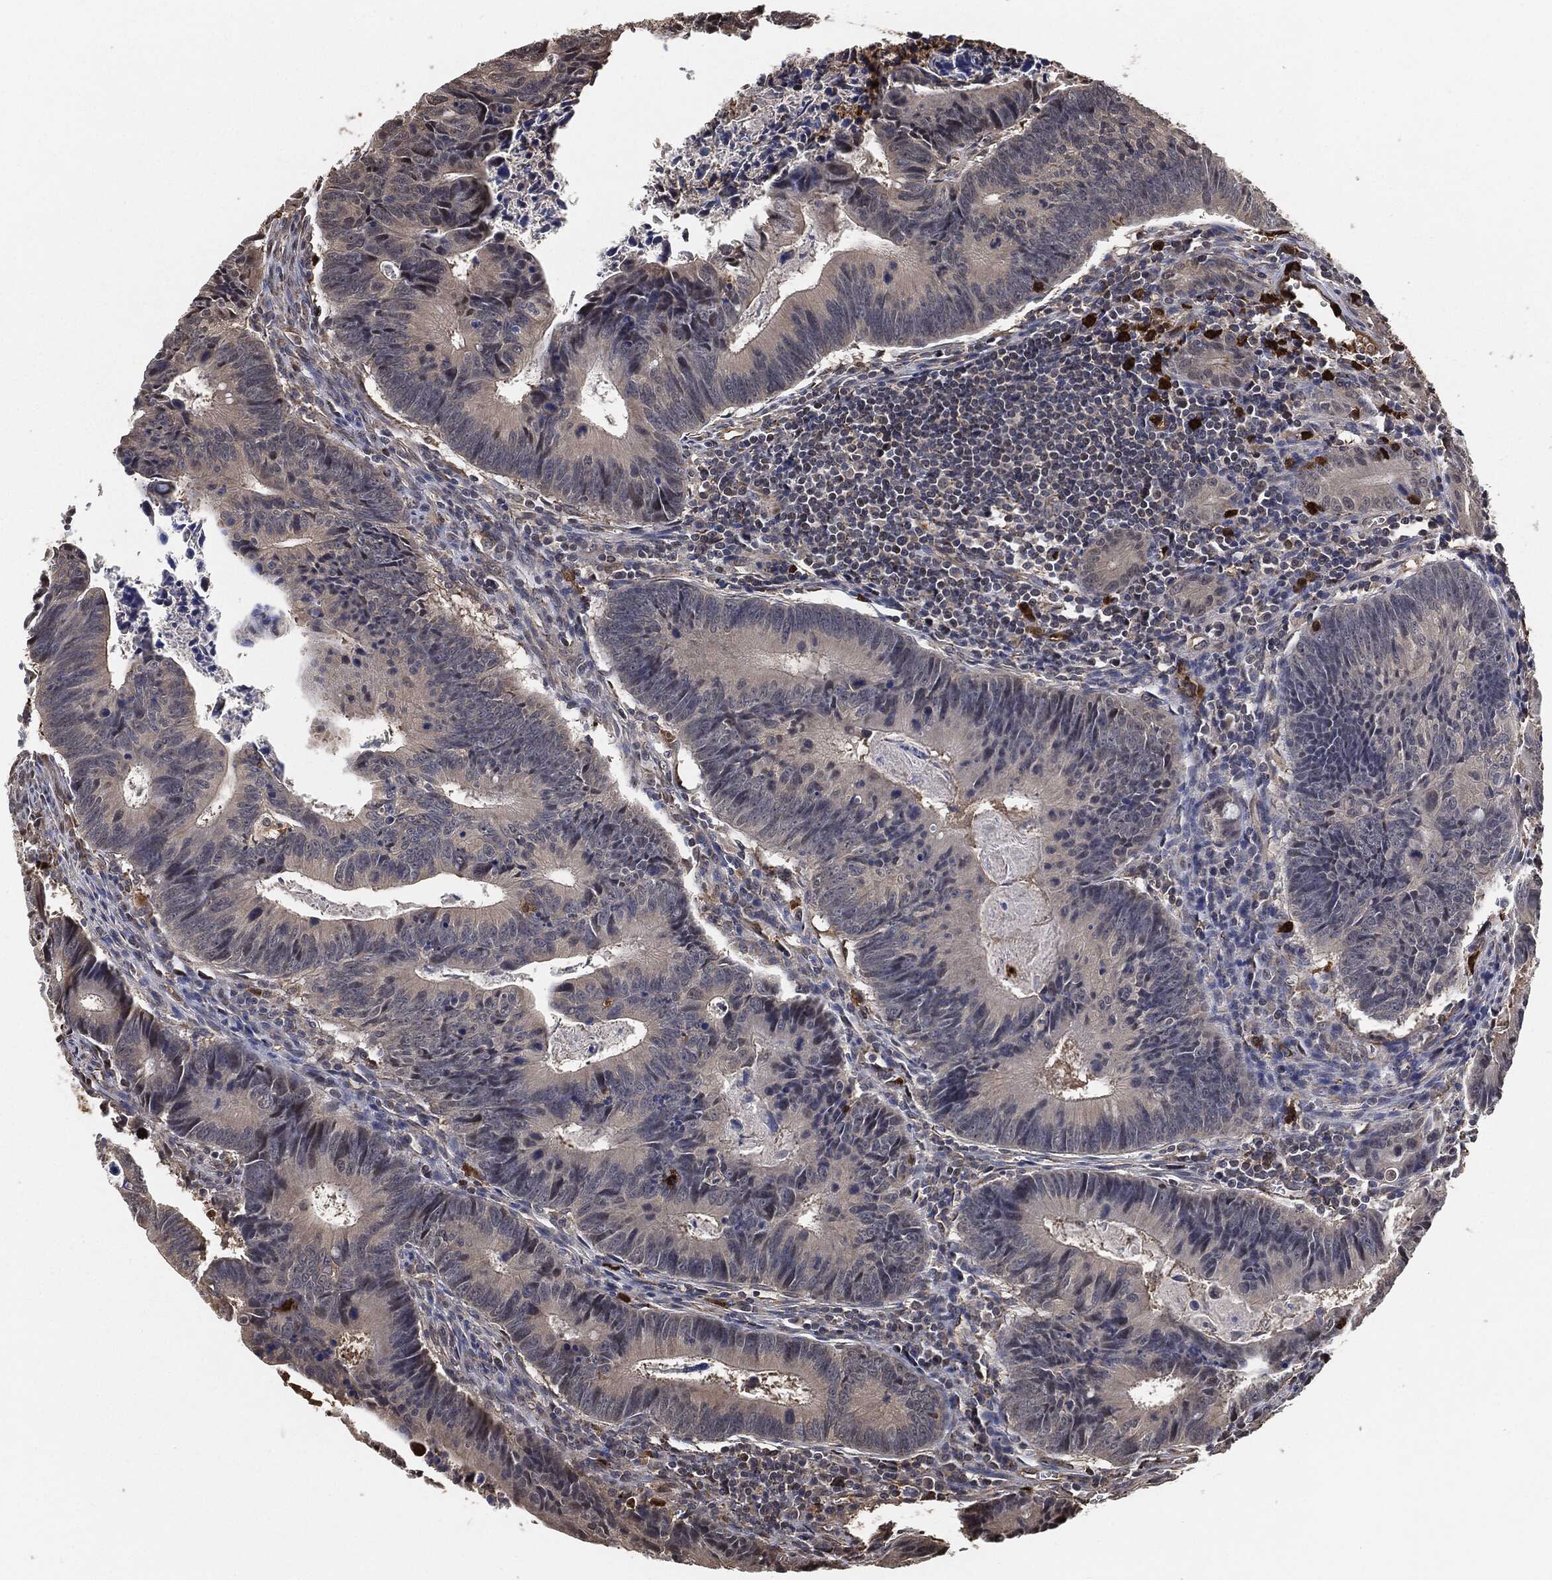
{"staining": {"intensity": "negative", "quantity": "none", "location": "none"}, "tissue": "colorectal cancer", "cell_type": "Tumor cells", "image_type": "cancer", "snomed": [{"axis": "morphology", "description": "Adenocarcinoma, NOS"}, {"axis": "topography", "description": "Colon"}], "caption": "The photomicrograph displays no significant expression in tumor cells of colorectal cancer (adenocarcinoma). (Immunohistochemistry (ihc), brightfield microscopy, high magnification).", "gene": "S100A9", "patient": {"sex": "female", "age": 87}}